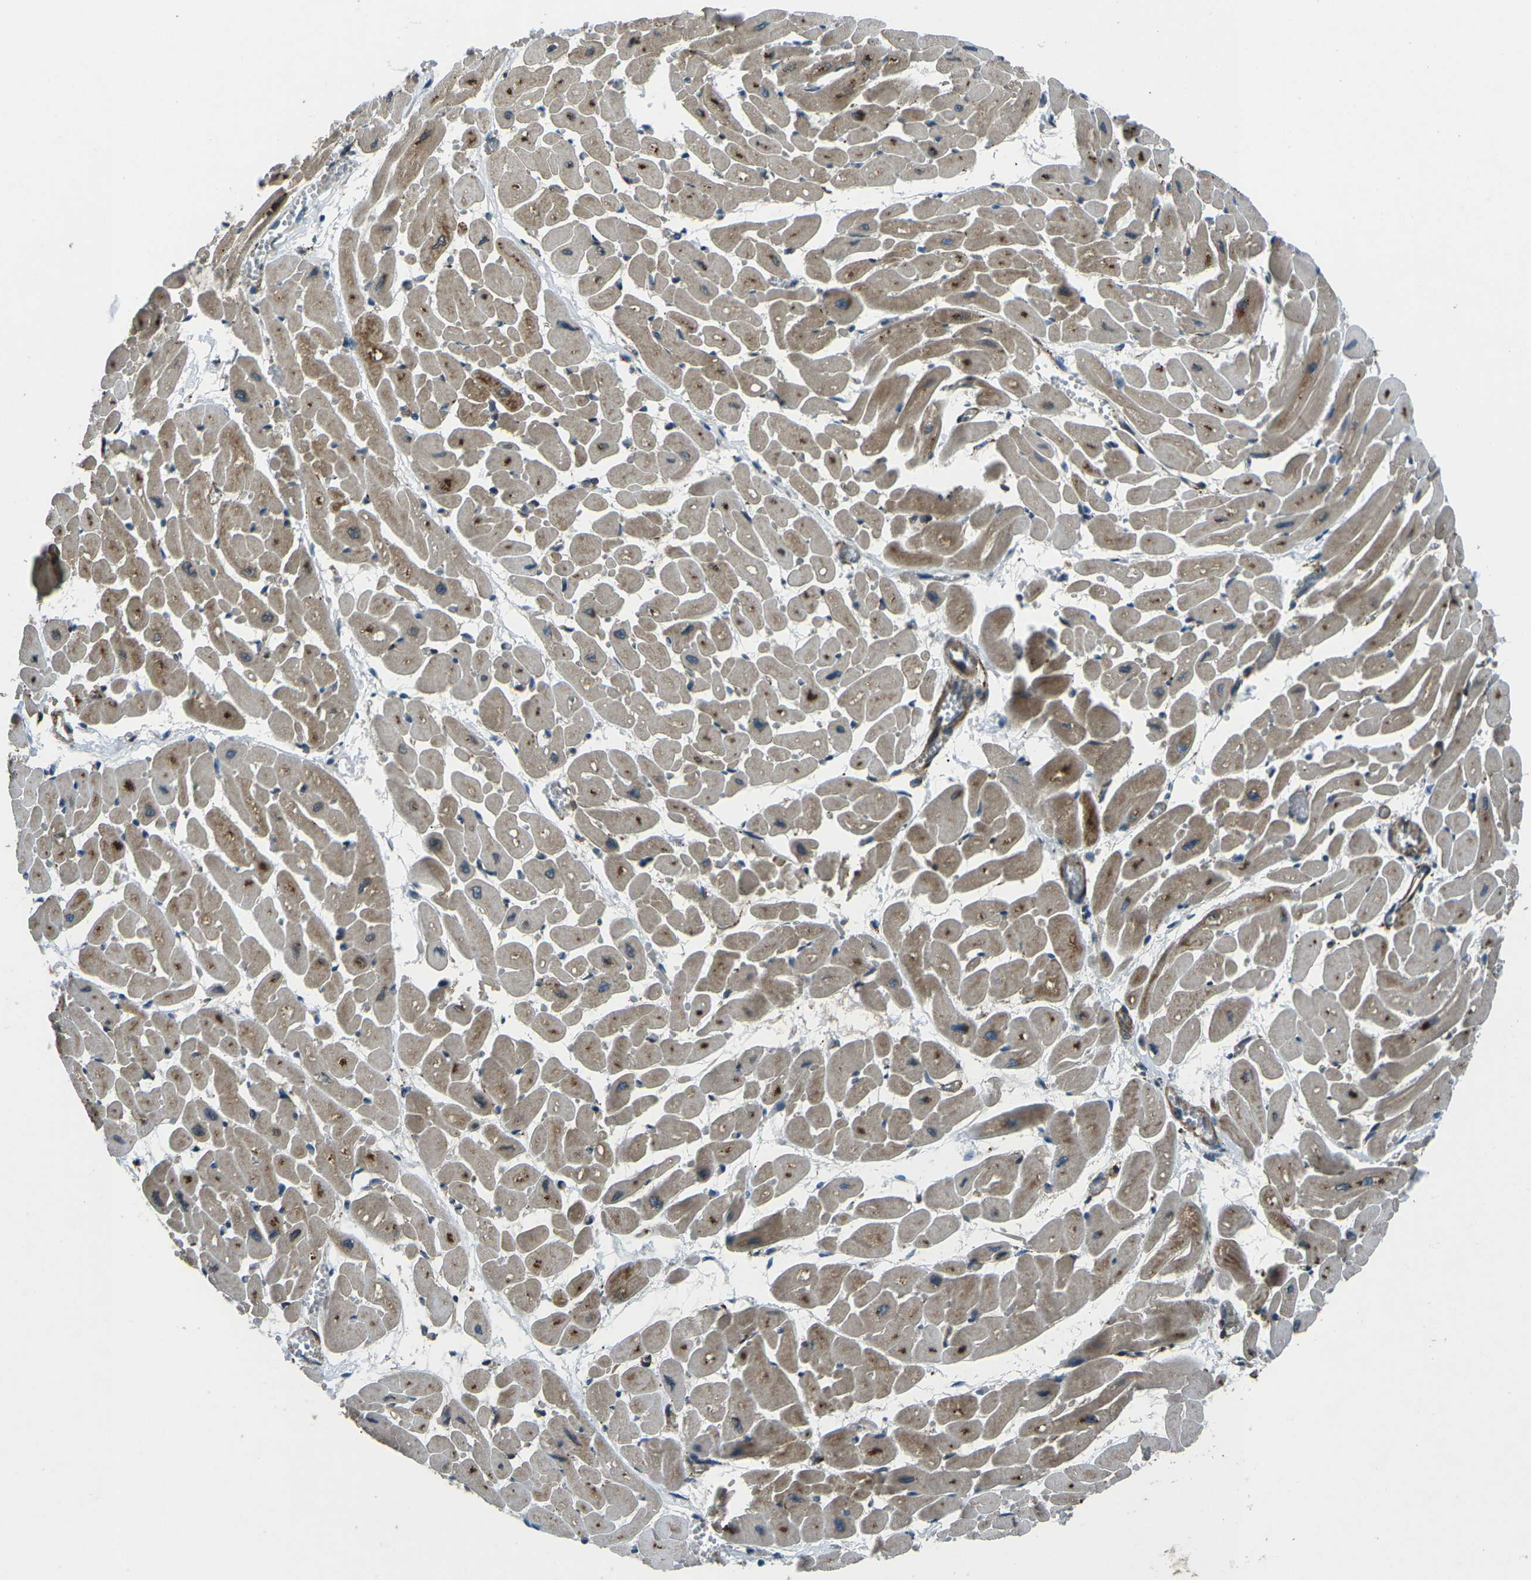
{"staining": {"intensity": "moderate", "quantity": ">75%", "location": "cytoplasmic/membranous"}, "tissue": "heart muscle", "cell_type": "Cardiomyocytes", "image_type": "normal", "snomed": [{"axis": "morphology", "description": "Normal tissue, NOS"}, {"axis": "topography", "description": "Heart"}], "caption": "Heart muscle stained with immunohistochemistry (IHC) exhibits moderate cytoplasmic/membranous expression in about >75% of cardiomyocytes.", "gene": "AFAP1", "patient": {"sex": "male", "age": 45}}